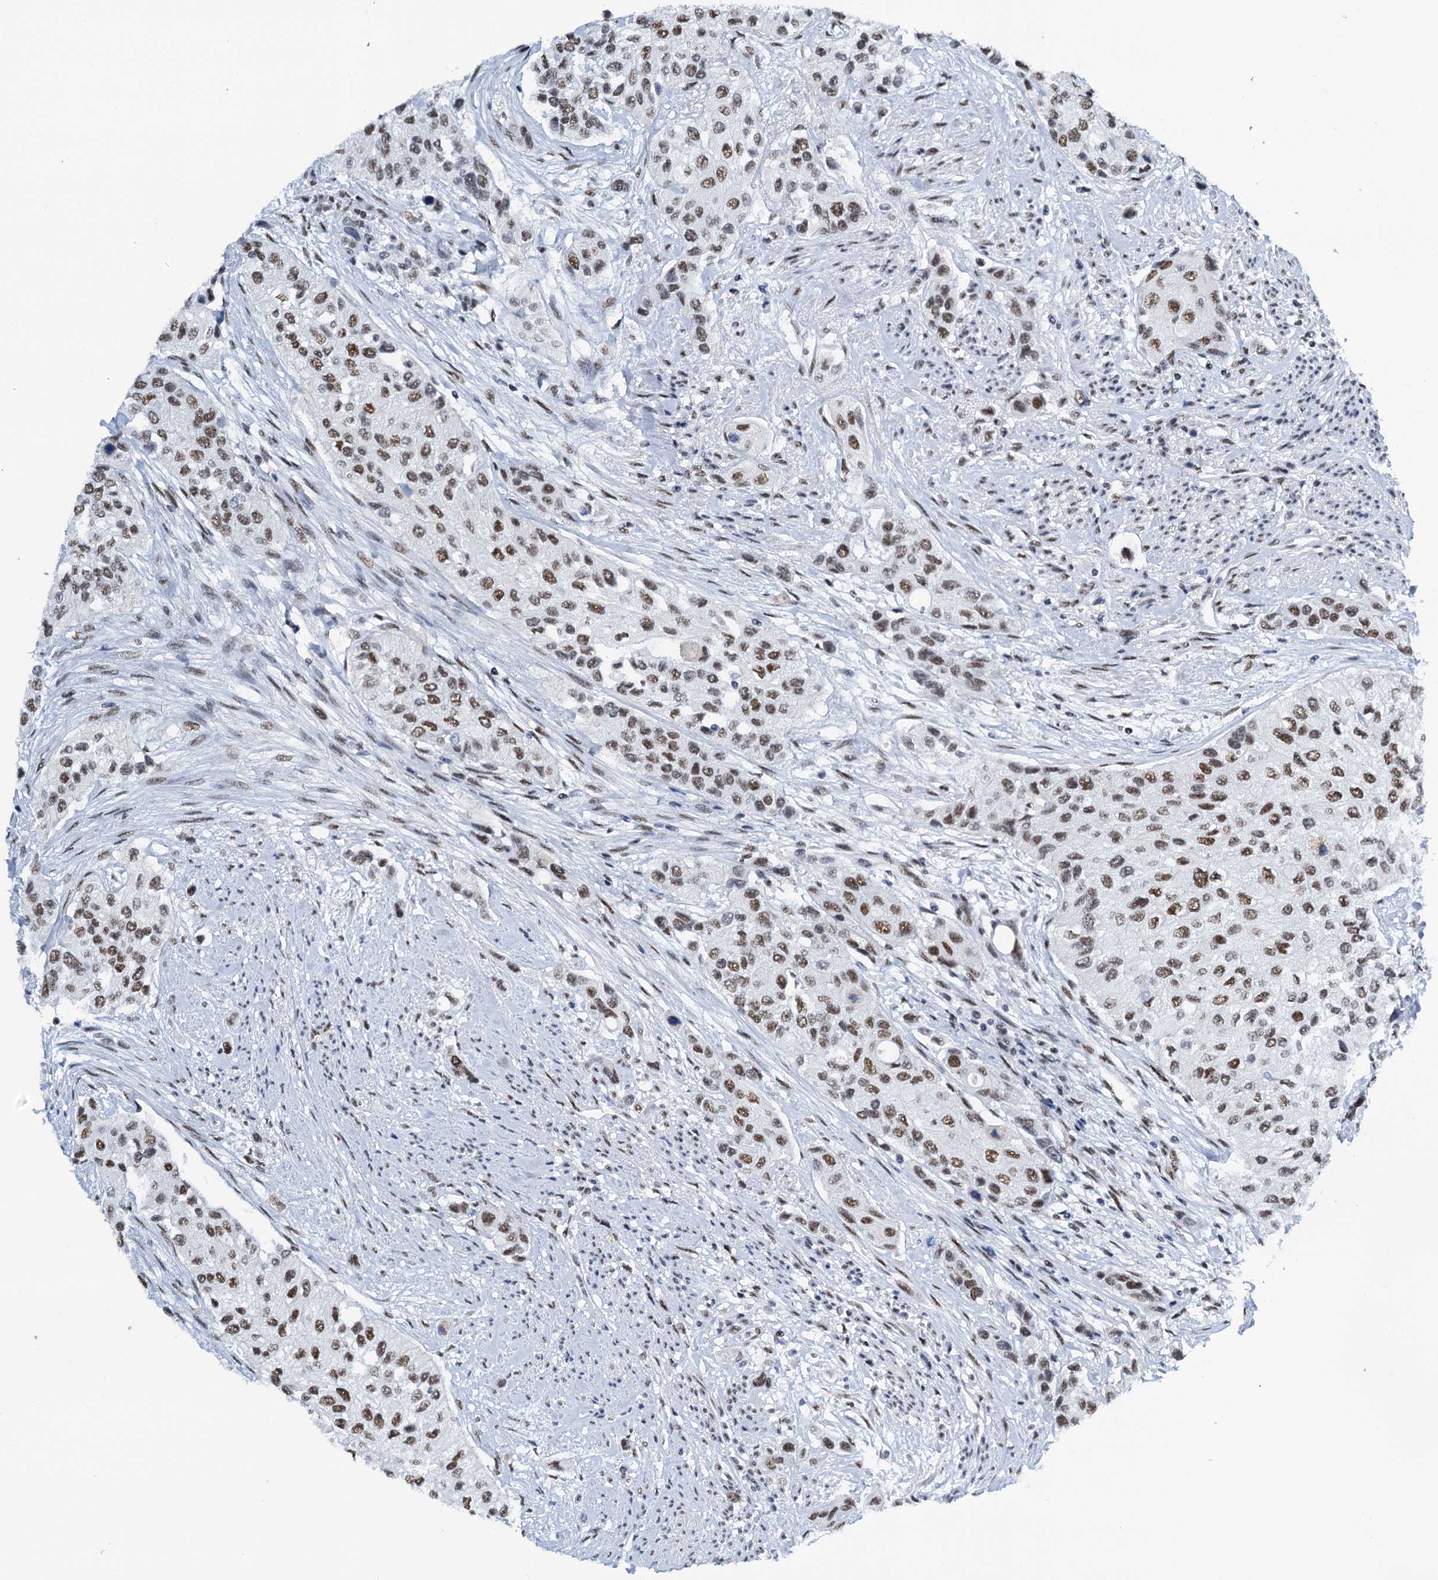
{"staining": {"intensity": "moderate", "quantity": ">75%", "location": "nuclear"}, "tissue": "urothelial cancer", "cell_type": "Tumor cells", "image_type": "cancer", "snomed": [{"axis": "morphology", "description": "Normal tissue, NOS"}, {"axis": "morphology", "description": "Urothelial carcinoma, High grade"}, {"axis": "topography", "description": "Vascular tissue"}, {"axis": "topography", "description": "Urinary bladder"}], "caption": "Protein staining of high-grade urothelial carcinoma tissue shows moderate nuclear positivity in approximately >75% of tumor cells.", "gene": "SLTM", "patient": {"sex": "female", "age": 56}}